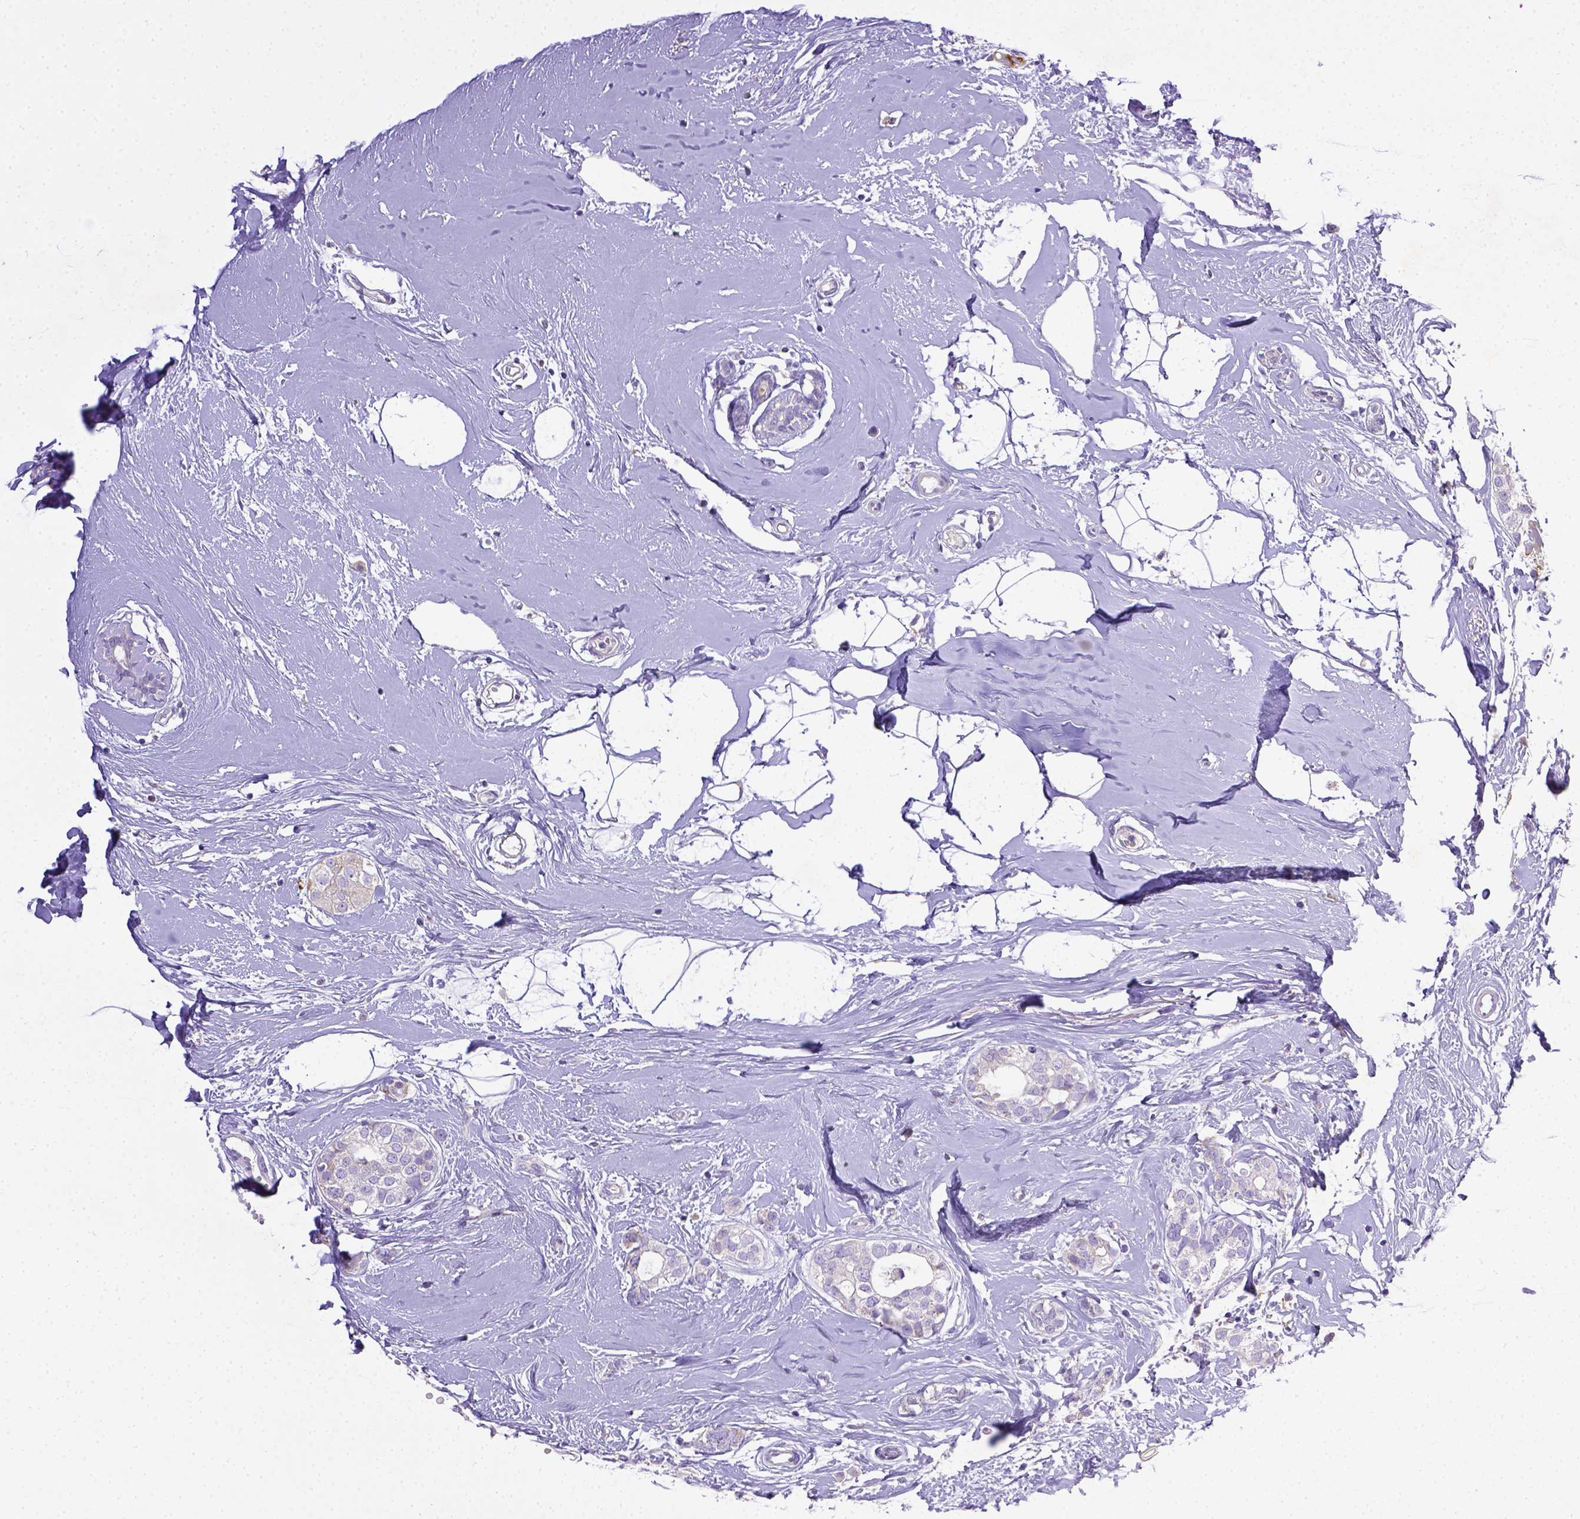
{"staining": {"intensity": "negative", "quantity": "none", "location": "none"}, "tissue": "breast cancer", "cell_type": "Tumor cells", "image_type": "cancer", "snomed": [{"axis": "morphology", "description": "Duct carcinoma"}, {"axis": "topography", "description": "Breast"}], "caption": "Immunohistochemical staining of invasive ductal carcinoma (breast) shows no significant positivity in tumor cells. (DAB IHC visualized using brightfield microscopy, high magnification).", "gene": "CD40", "patient": {"sex": "female", "age": 40}}